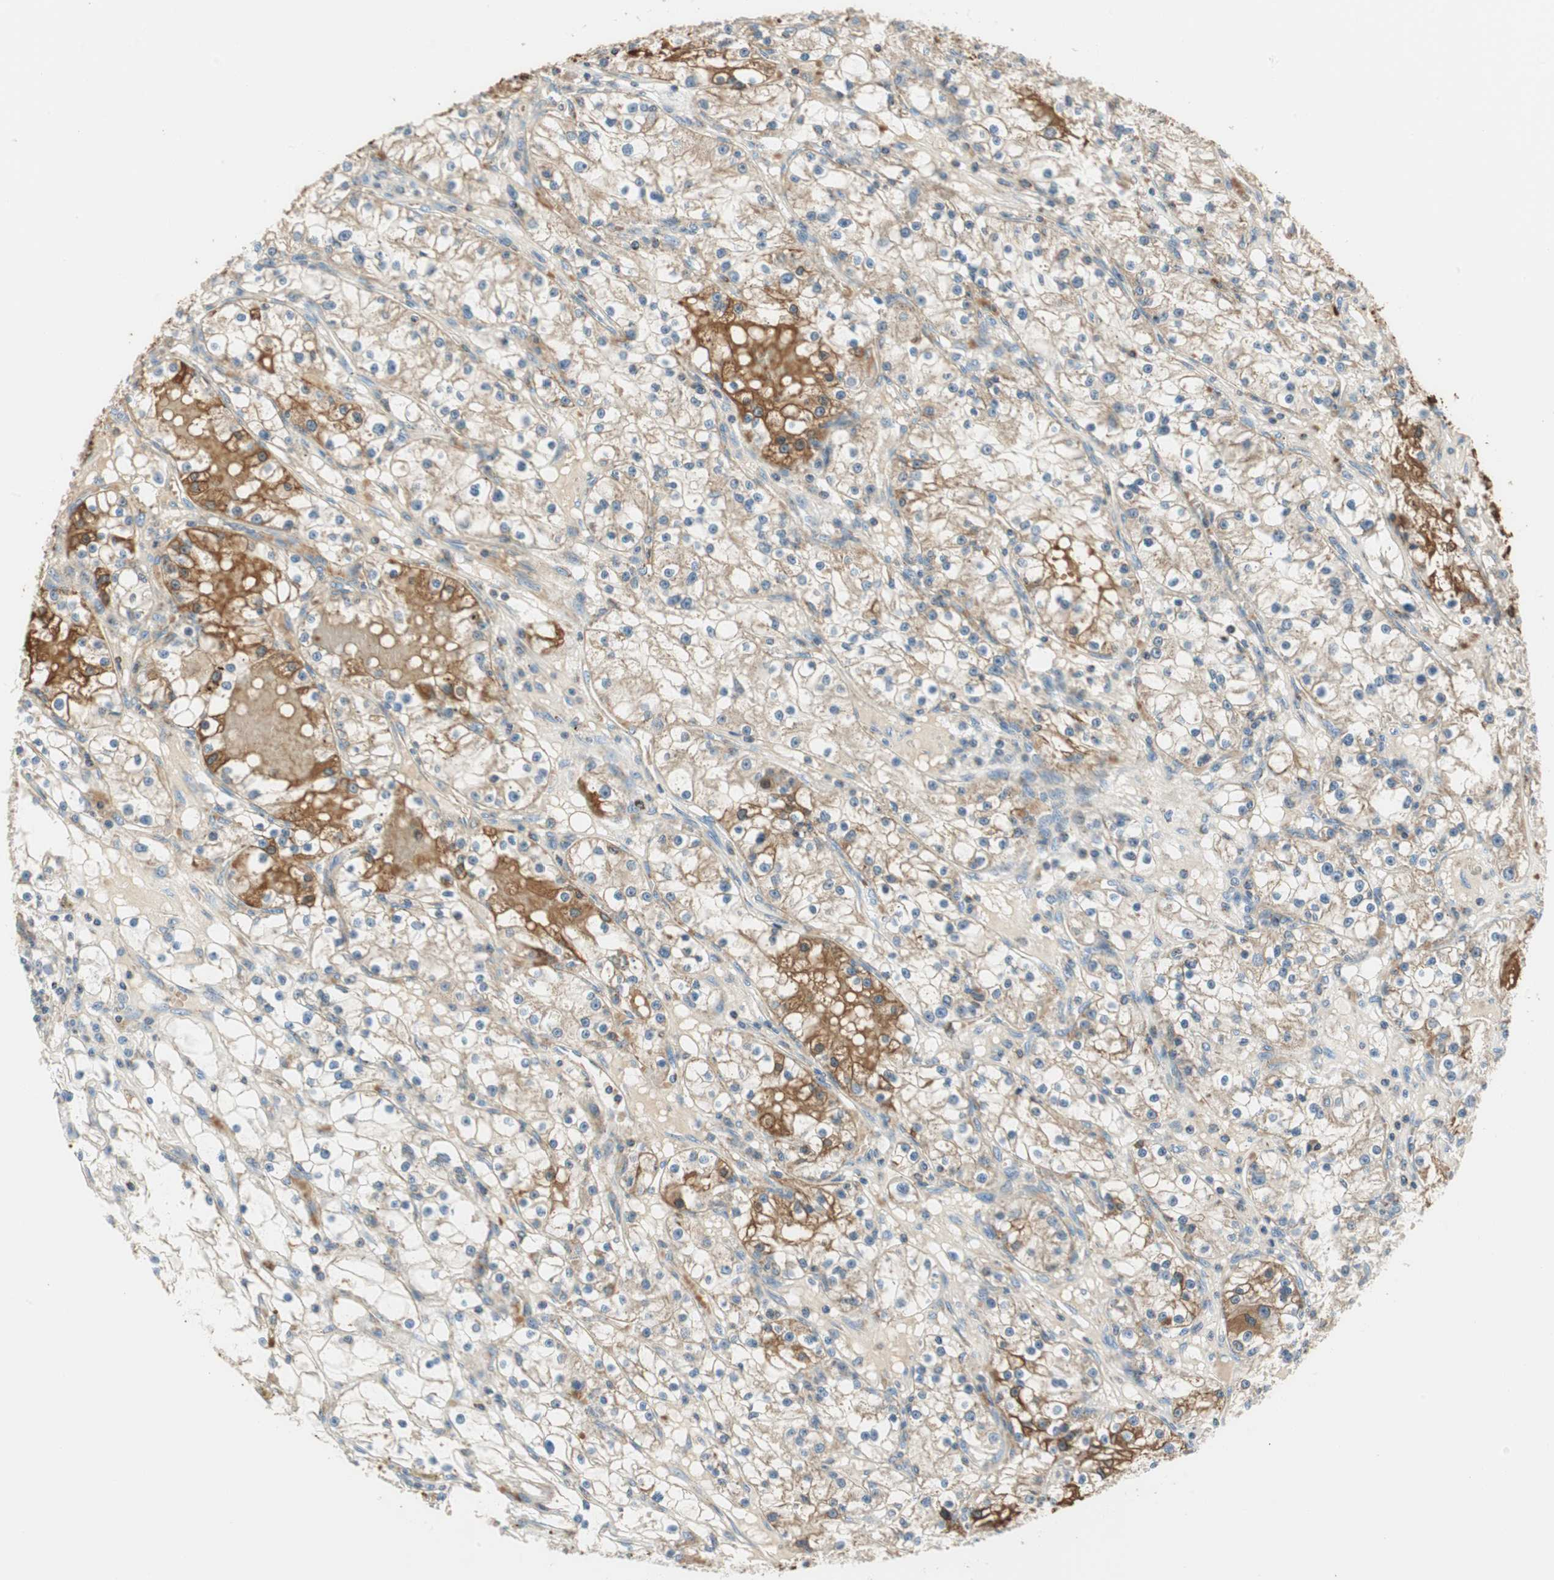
{"staining": {"intensity": "moderate", "quantity": "25%-75%", "location": "cytoplasmic/membranous"}, "tissue": "renal cancer", "cell_type": "Tumor cells", "image_type": "cancer", "snomed": [{"axis": "morphology", "description": "Adenocarcinoma, NOS"}, {"axis": "topography", "description": "Kidney"}], "caption": "Human renal cancer (adenocarcinoma) stained with a brown dye demonstrates moderate cytoplasmic/membranous positive staining in about 25%-75% of tumor cells.", "gene": "RORB", "patient": {"sex": "male", "age": 56}}